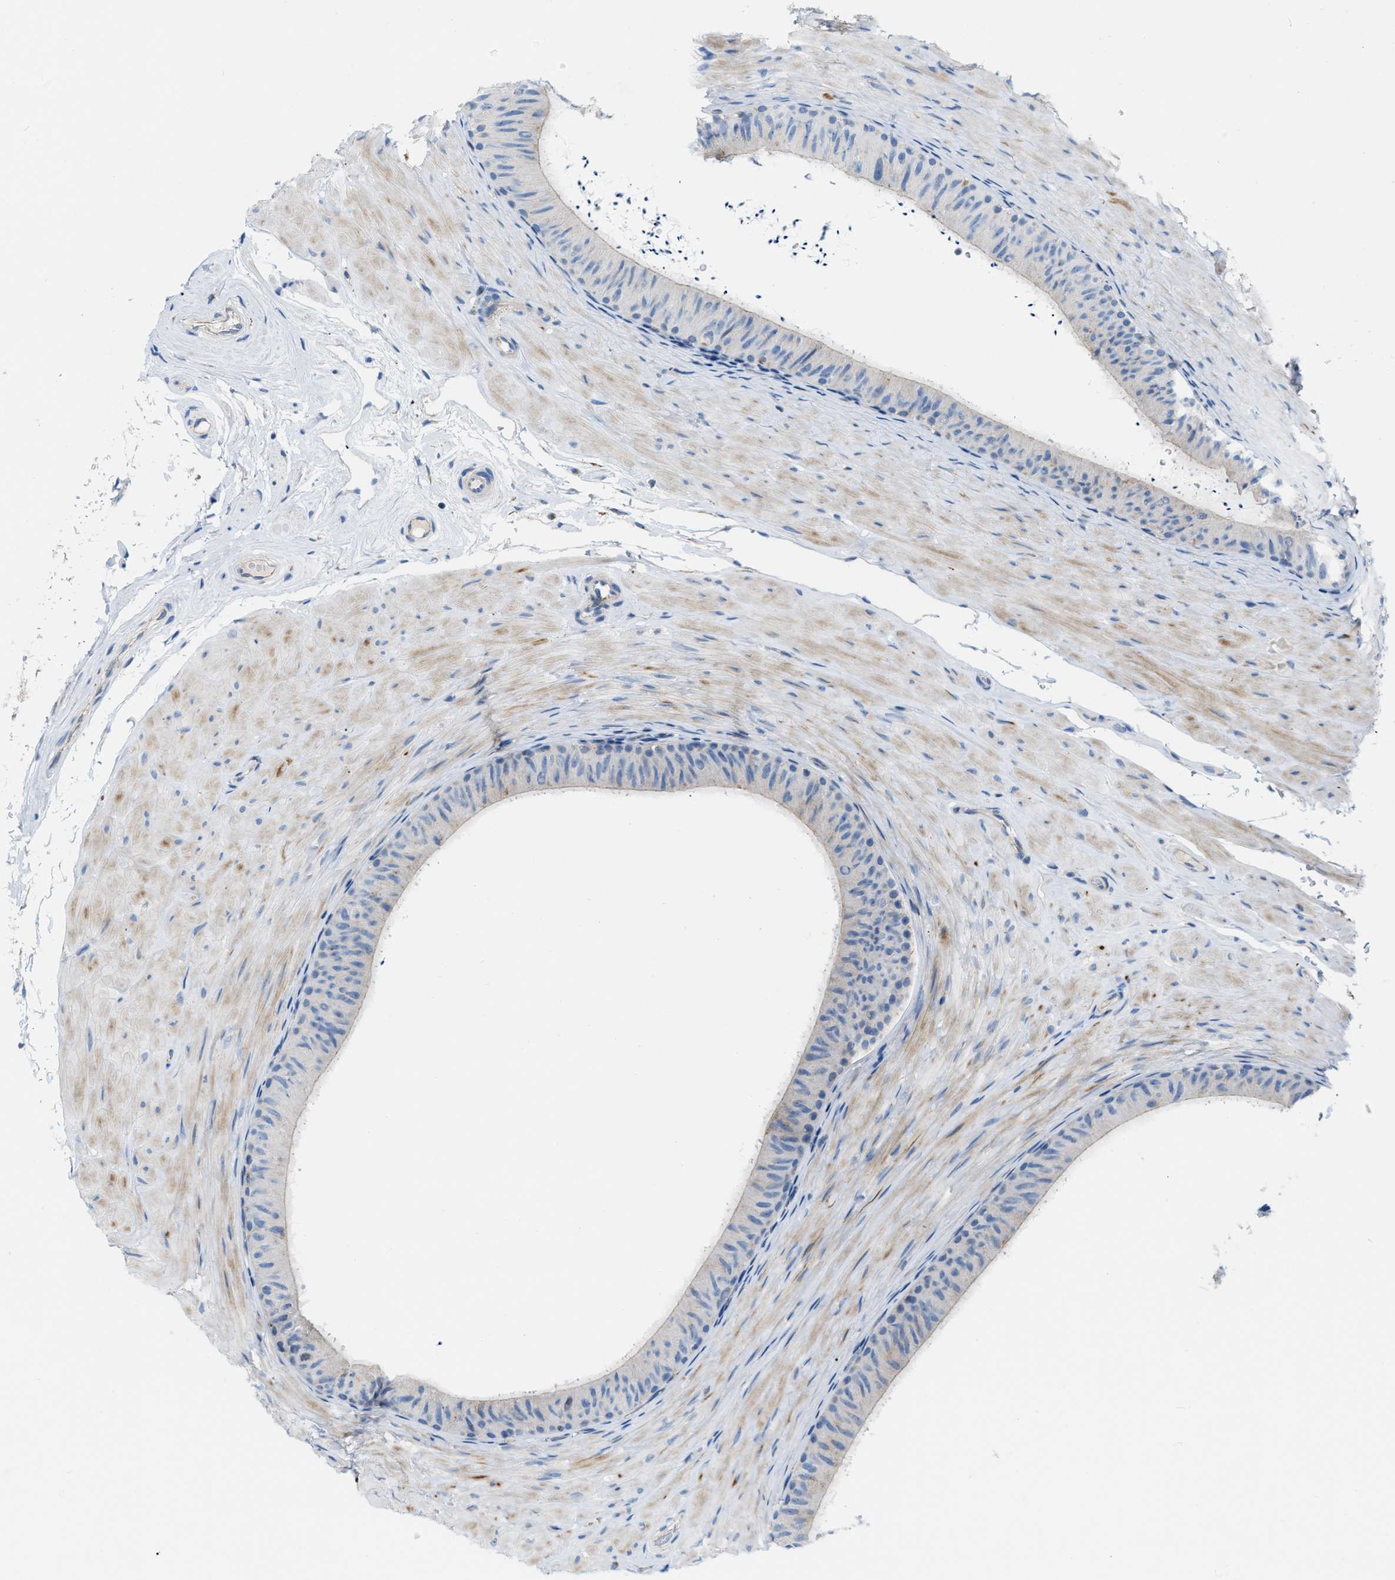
{"staining": {"intensity": "weak", "quantity": "<25%", "location": "cytoplasmic/membranous"}, "tissue": "epididymis", "cell_type": "Glandular cells", "image_type": "normal", "snomed": [{"axis": "morphology", "description": "Normal tissue, NOS"}, {"axis": "topography", "description": "Epididymis"}], "caption": "The IHC photomicrograph has no significant staining in glandular cells of epididymis. (Stains: DAB (3,3'-diaminobenzidine) immunohistochemistry (IHC) with hematoxylin counter stain, Microscopy: brightfield microscopy at high magnification).", "gene": "JADE1", "patient": {"sex": "male", "age": 34}}